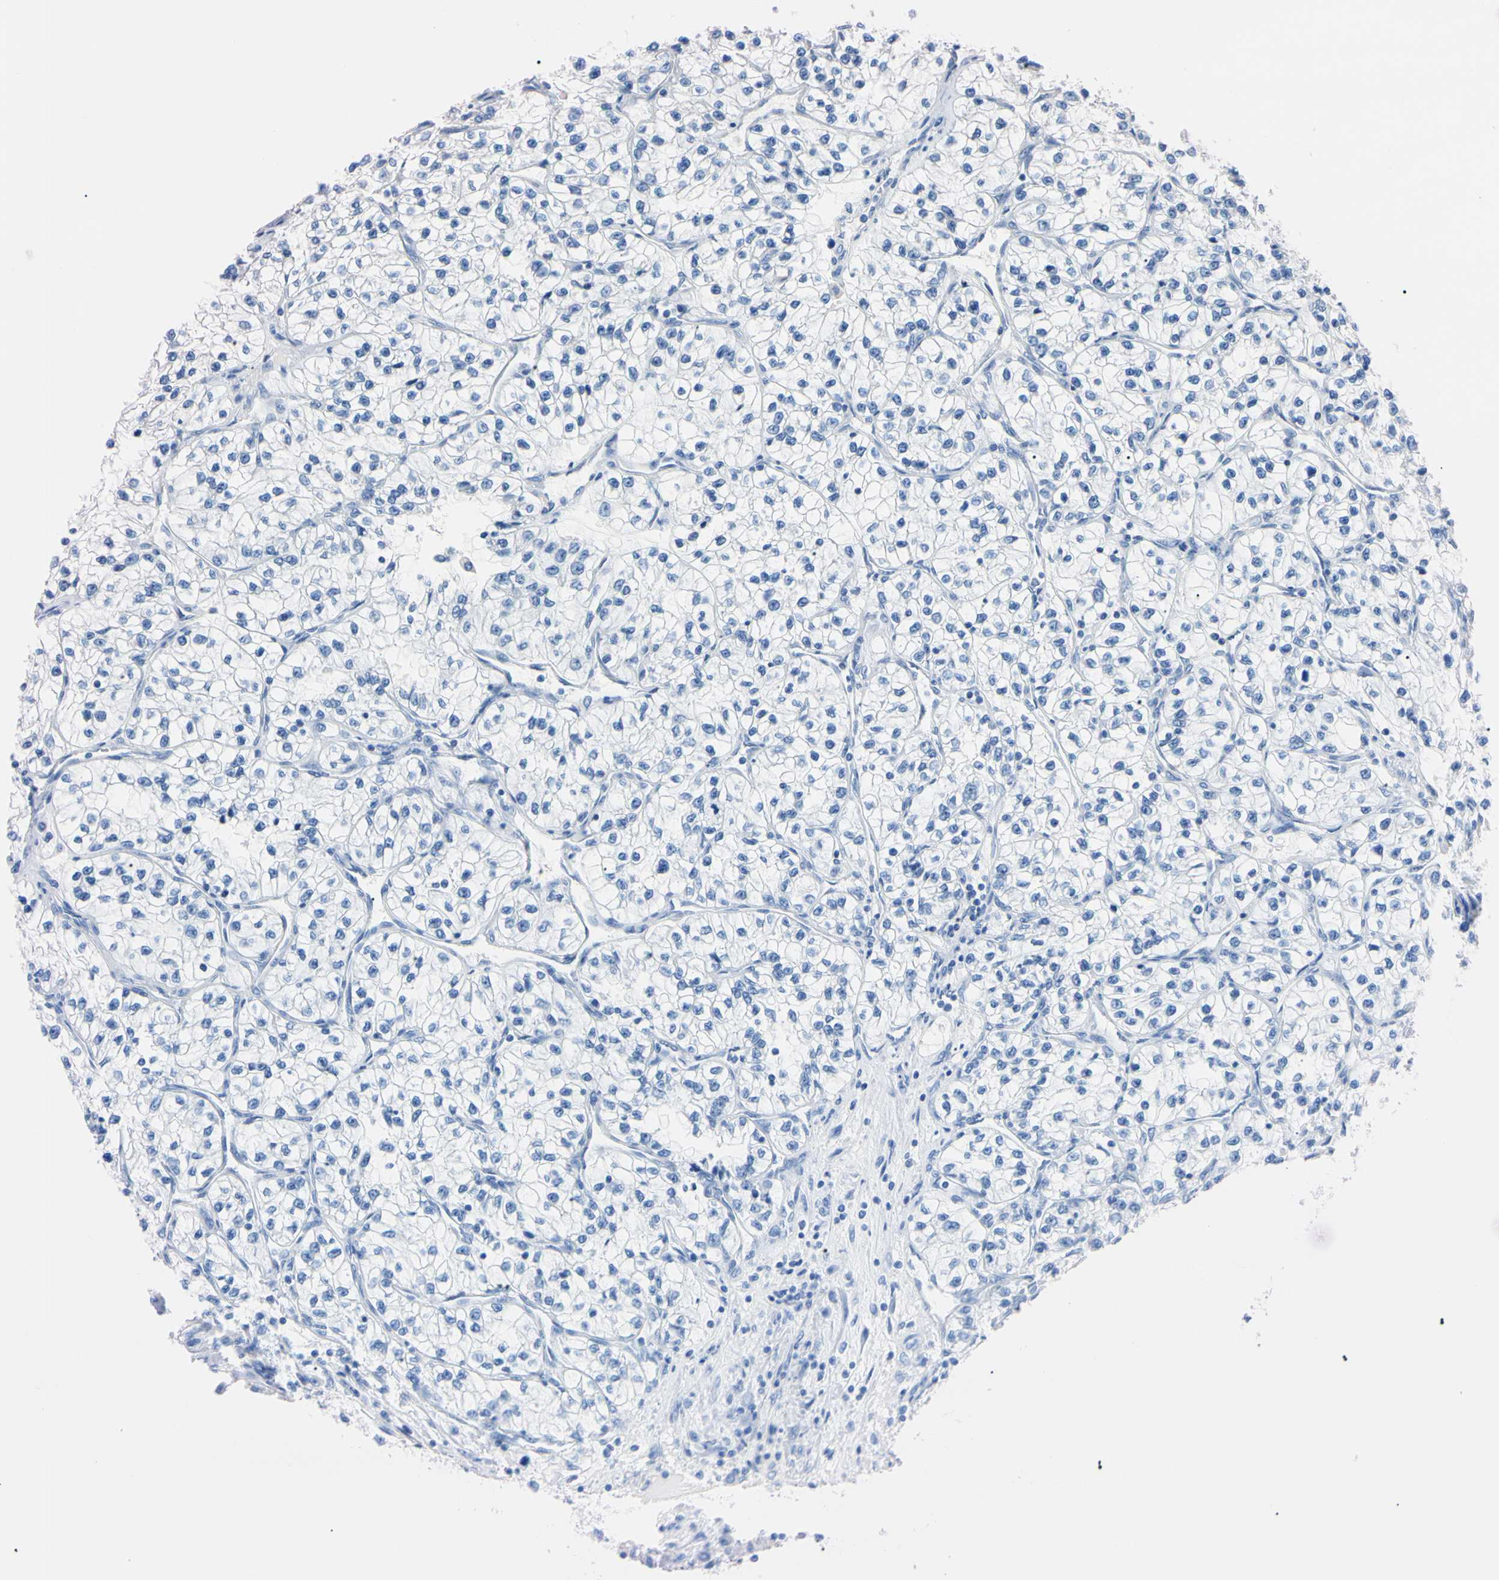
{"staining": {"intensity": "negative", "quantity": "none", "location": "none"}, "tissue": "renal cancer", "cell_type": "Tumor cells", "image_type": "cancer", "snomed": [{"axis": "morphology", "description": "Adenocarcinoma, NOS"}, {"axis": "topography", "description": "Kidney"}], "caption": "Histopathology image shows no significant protein expression in tumor cells of adenocarcinoma (renal).", "gene": "RARS1", "patient": {"sex": "female", "age": 57}}